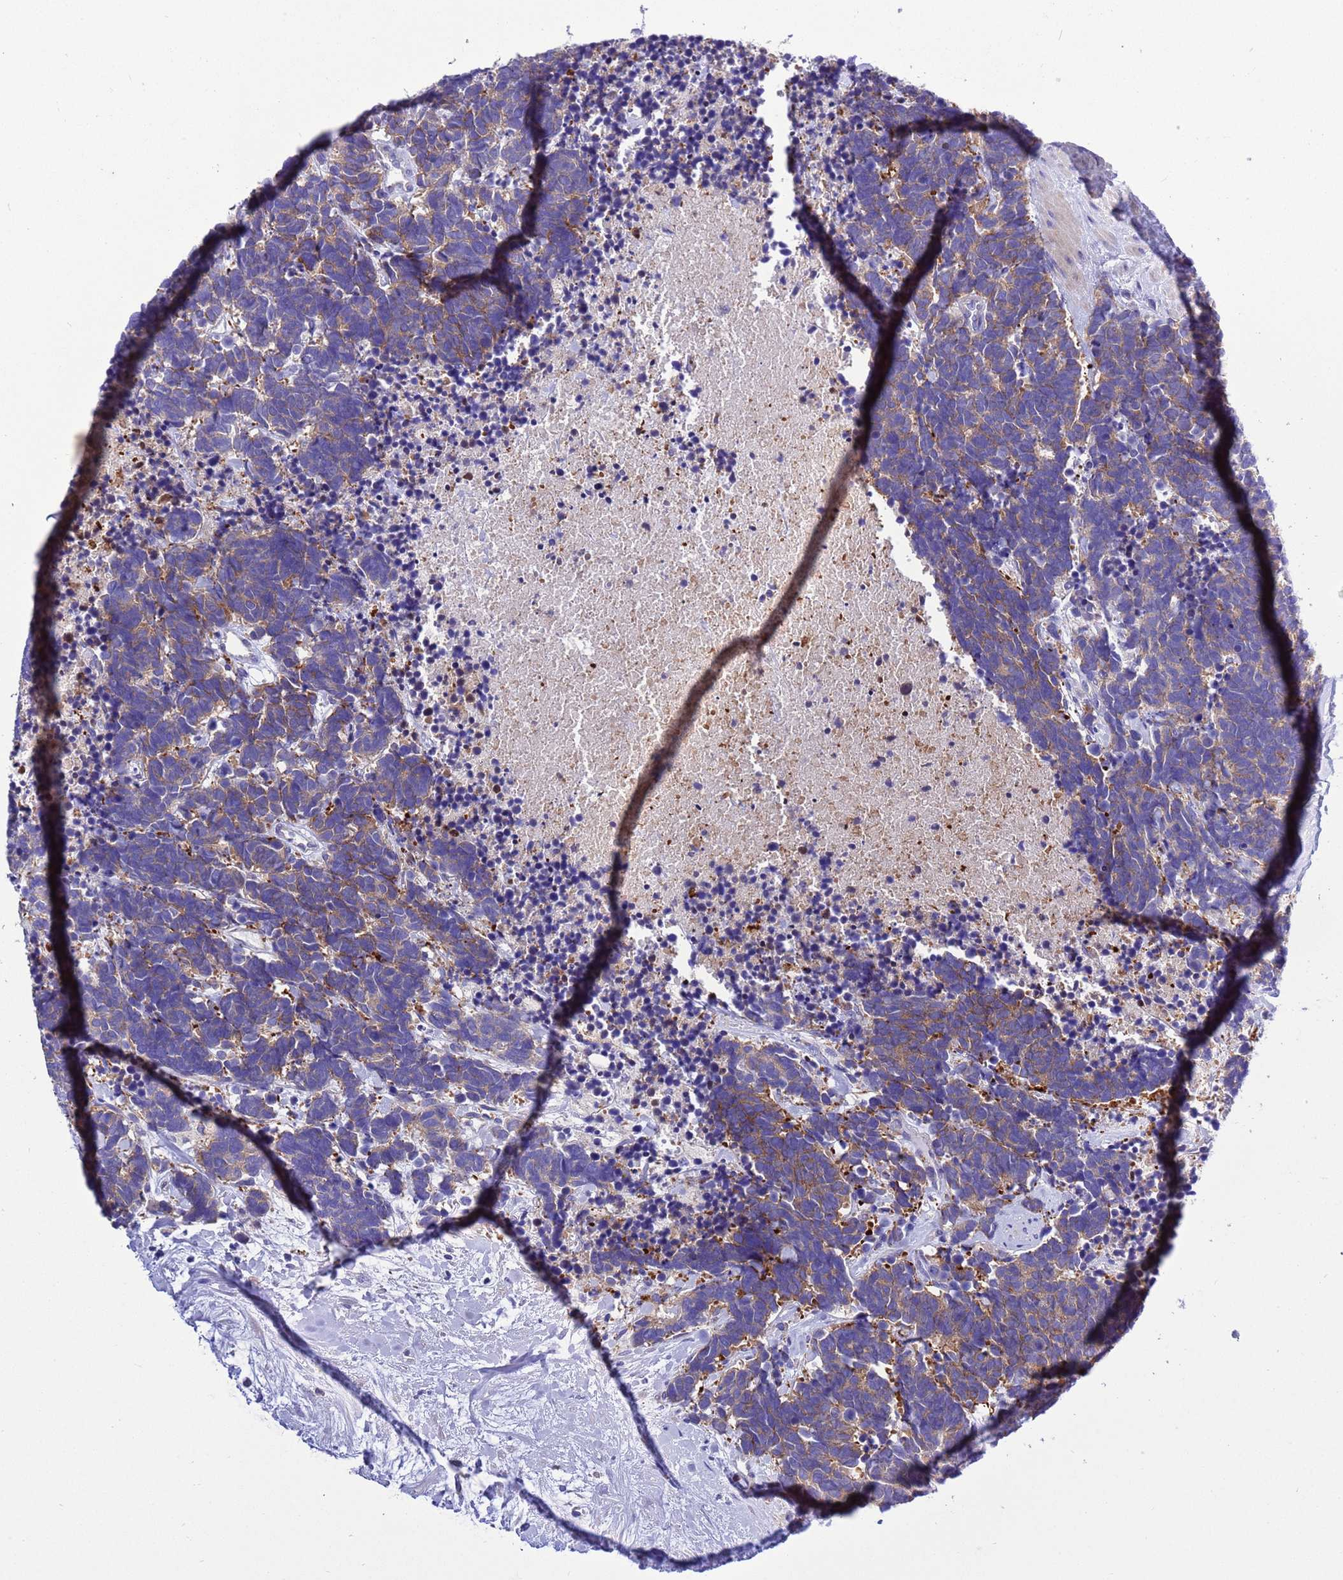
{"staining": {"intensity": "moderate", "quantity": "25%-75%", "location": "cytoplasmic/membranous"}, "tissue": "carcinoid", "cell_type": "Tumor cells", "image_type": "cancer", "snomed": [{"axis": "morphology", "description": "Carcinoma, NOS"}, {"axis": "morphology", "description": "Carcinoid, malignant, NOS"}, {"axis": "topography", "description": "Prostate"}], "caption": "The photomicrograph shows staining of carcinoid, revealing moderate cytoplasmic/membranous protein positivity (brown color) within tumor cells.", "gene": "KICS2", "patient": {"sex": "male", "age": 57}}